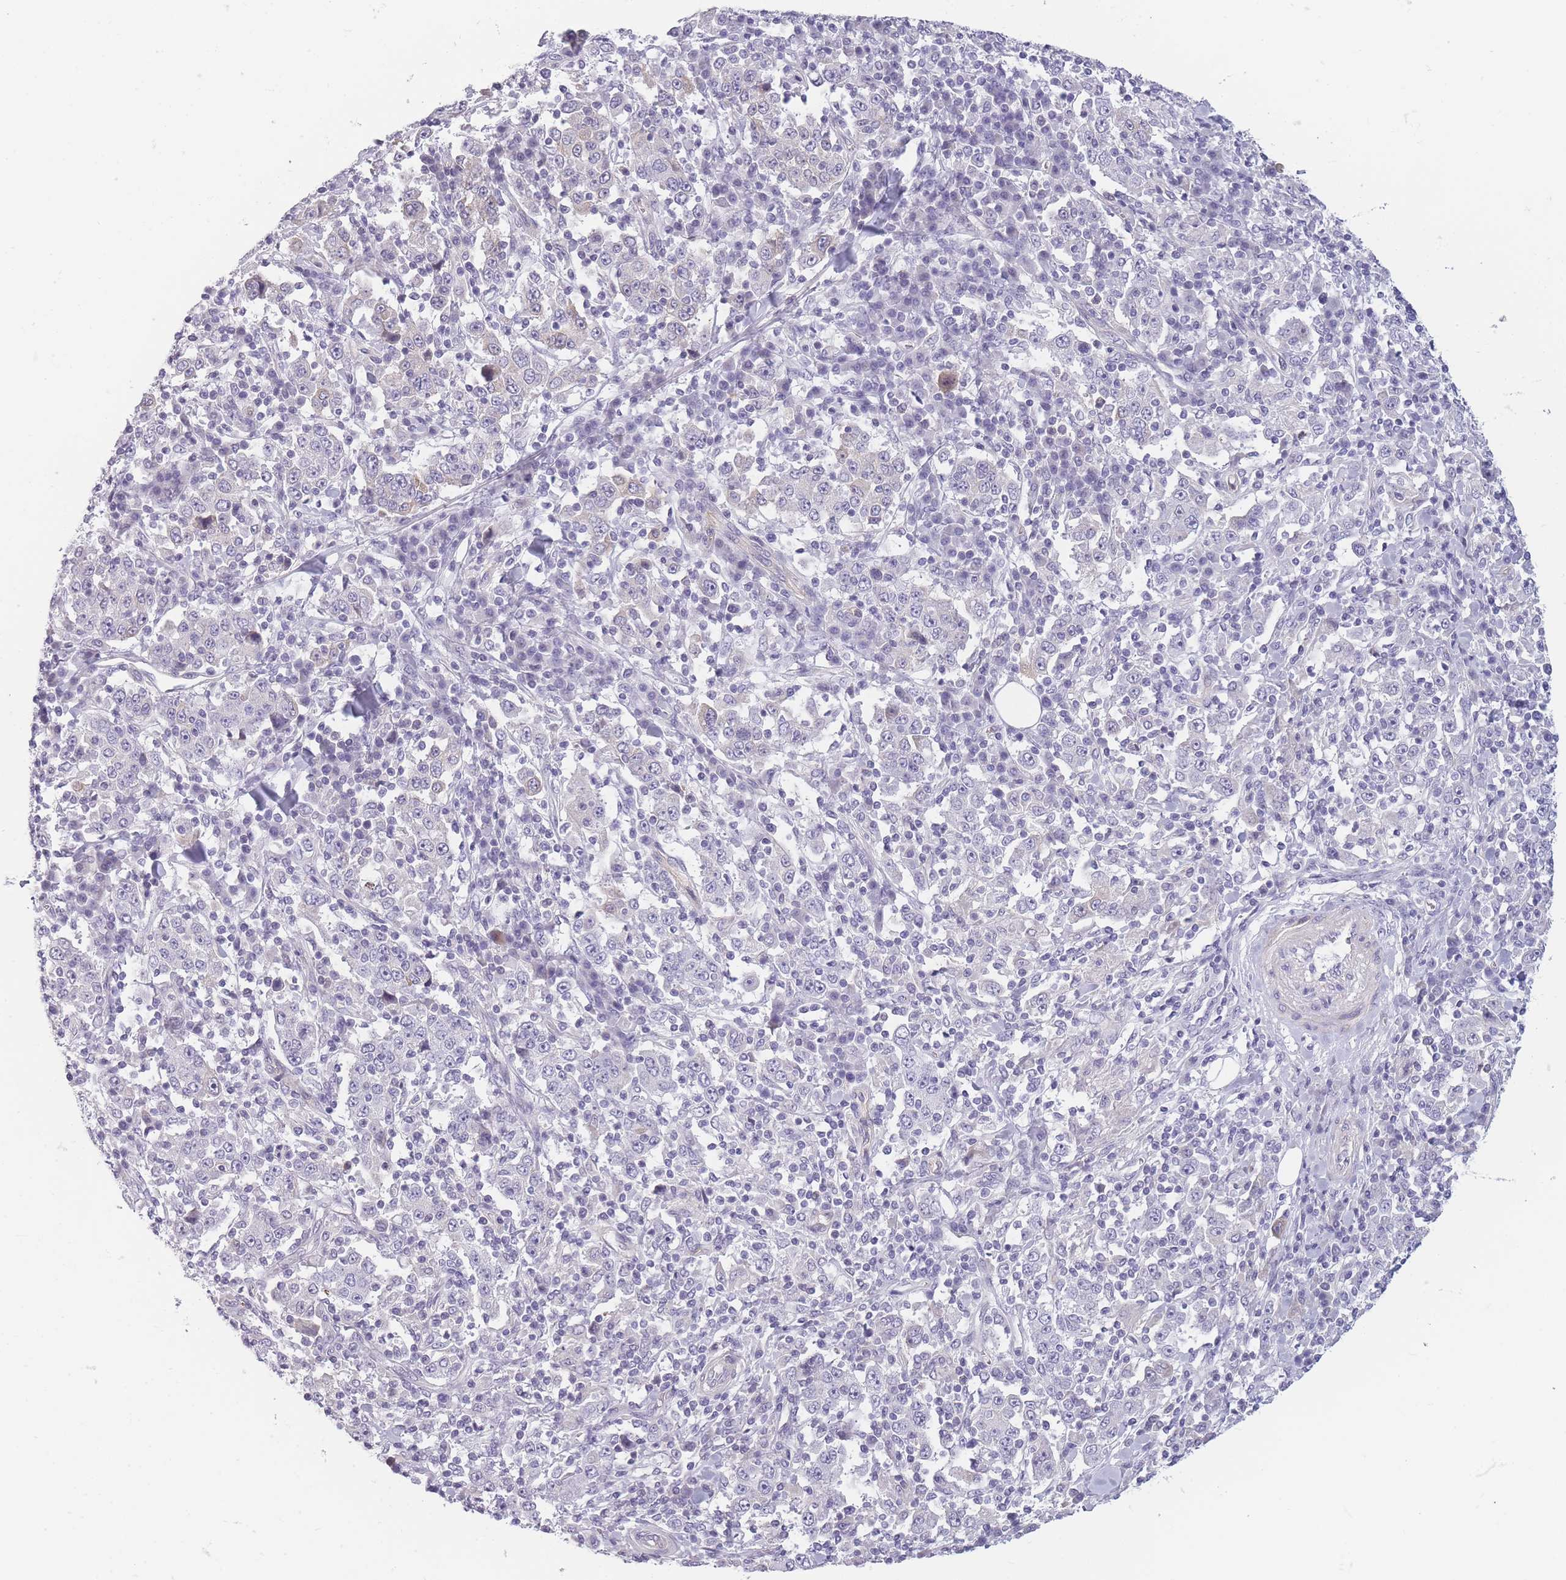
{"staining": {"intensity": "negative", "quantity": "none", "location": "none"}, "tissue": "stomach cancer", "cell_type": "Tumor cells", "image_type": "cancer", "snomed": [{"axis": "morphology", "description": "Normal tissue, NOS"}, {"axis": "morphology", "description": "Adenocarcinoma, NOS"}, {"axis": "topography", "description": "Stomach, upper"}, {"axis": "topography", "description": "Stomach"}], "caption": "An immunohistochemistry histopathology image of stomach adenocarcinoma is shown. There is no staining in tumor cells of stomach adenocarcinoma.", "gene": "GGT1", "patient": {"sex": "male", "age": 59}}